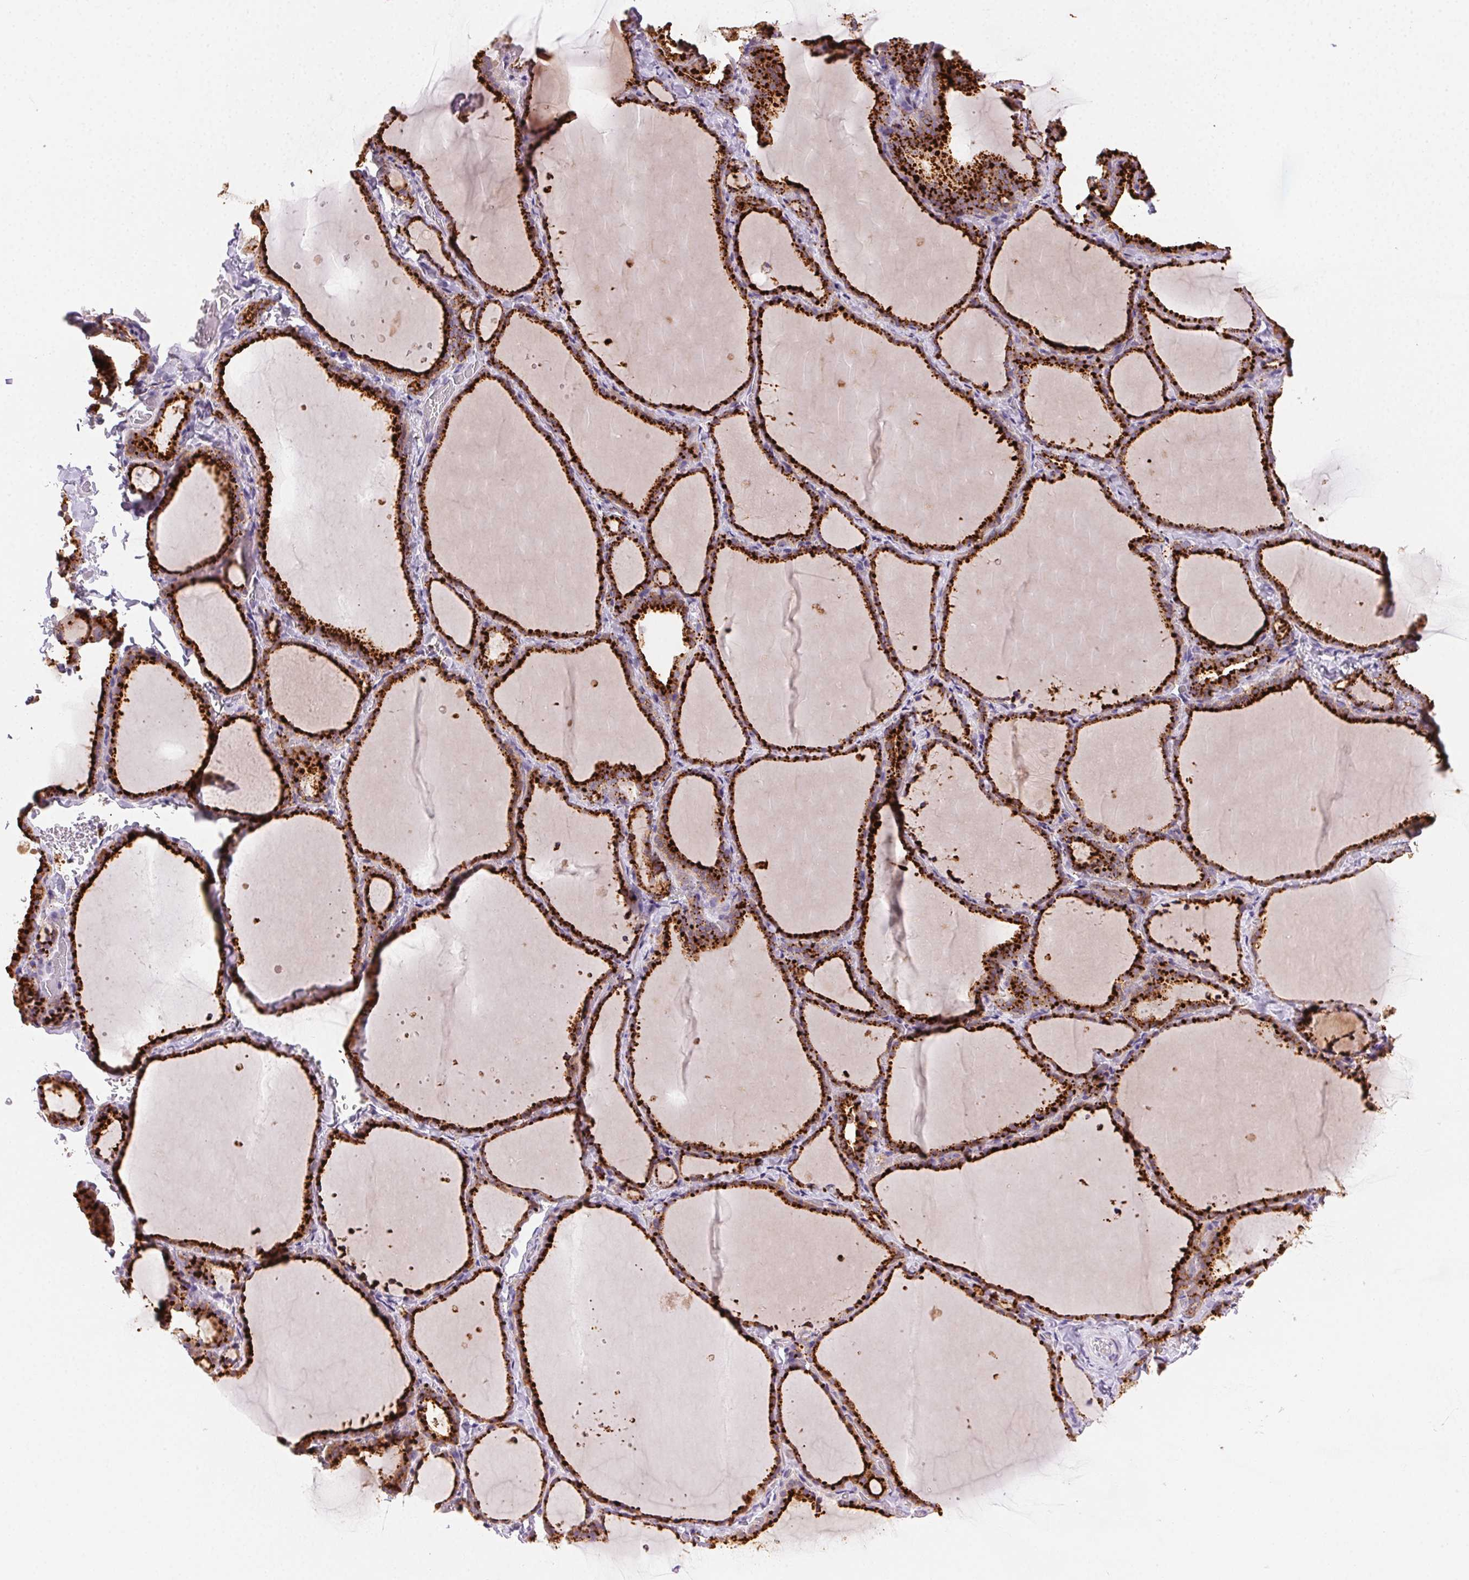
{"staining": {"intensity": "strong", "quantity": ">75%", "location": "cytoplasmic/membranous"}, "tissue": "thyroid gland", "cell_type": "Glandular cells", "image_type": "normal", "snomed": [{"axis": "morphology", "description": "Normal tissue, NOS"}, {"axis": "topography", "description": "Thyroid gland"}], "caption": "High-magnification brightfield microscopy of normal thyroid gland stained with DAB (3,3'-diaminobenzidine) (brown) and counterstained with hematoxylin (blue). glandular cells exhibit strong cytoplasmic/membranous expression is seen in approximately>75% of cells. The protein of interest is stained brown, and the nuclei are stained in blue (DAB (3,3'-diaminobenzidine) IHC with brightfield microscopy, high magnification).", "gene": "SCPEP1", "patient": {"sex": "female", "age": 22}}